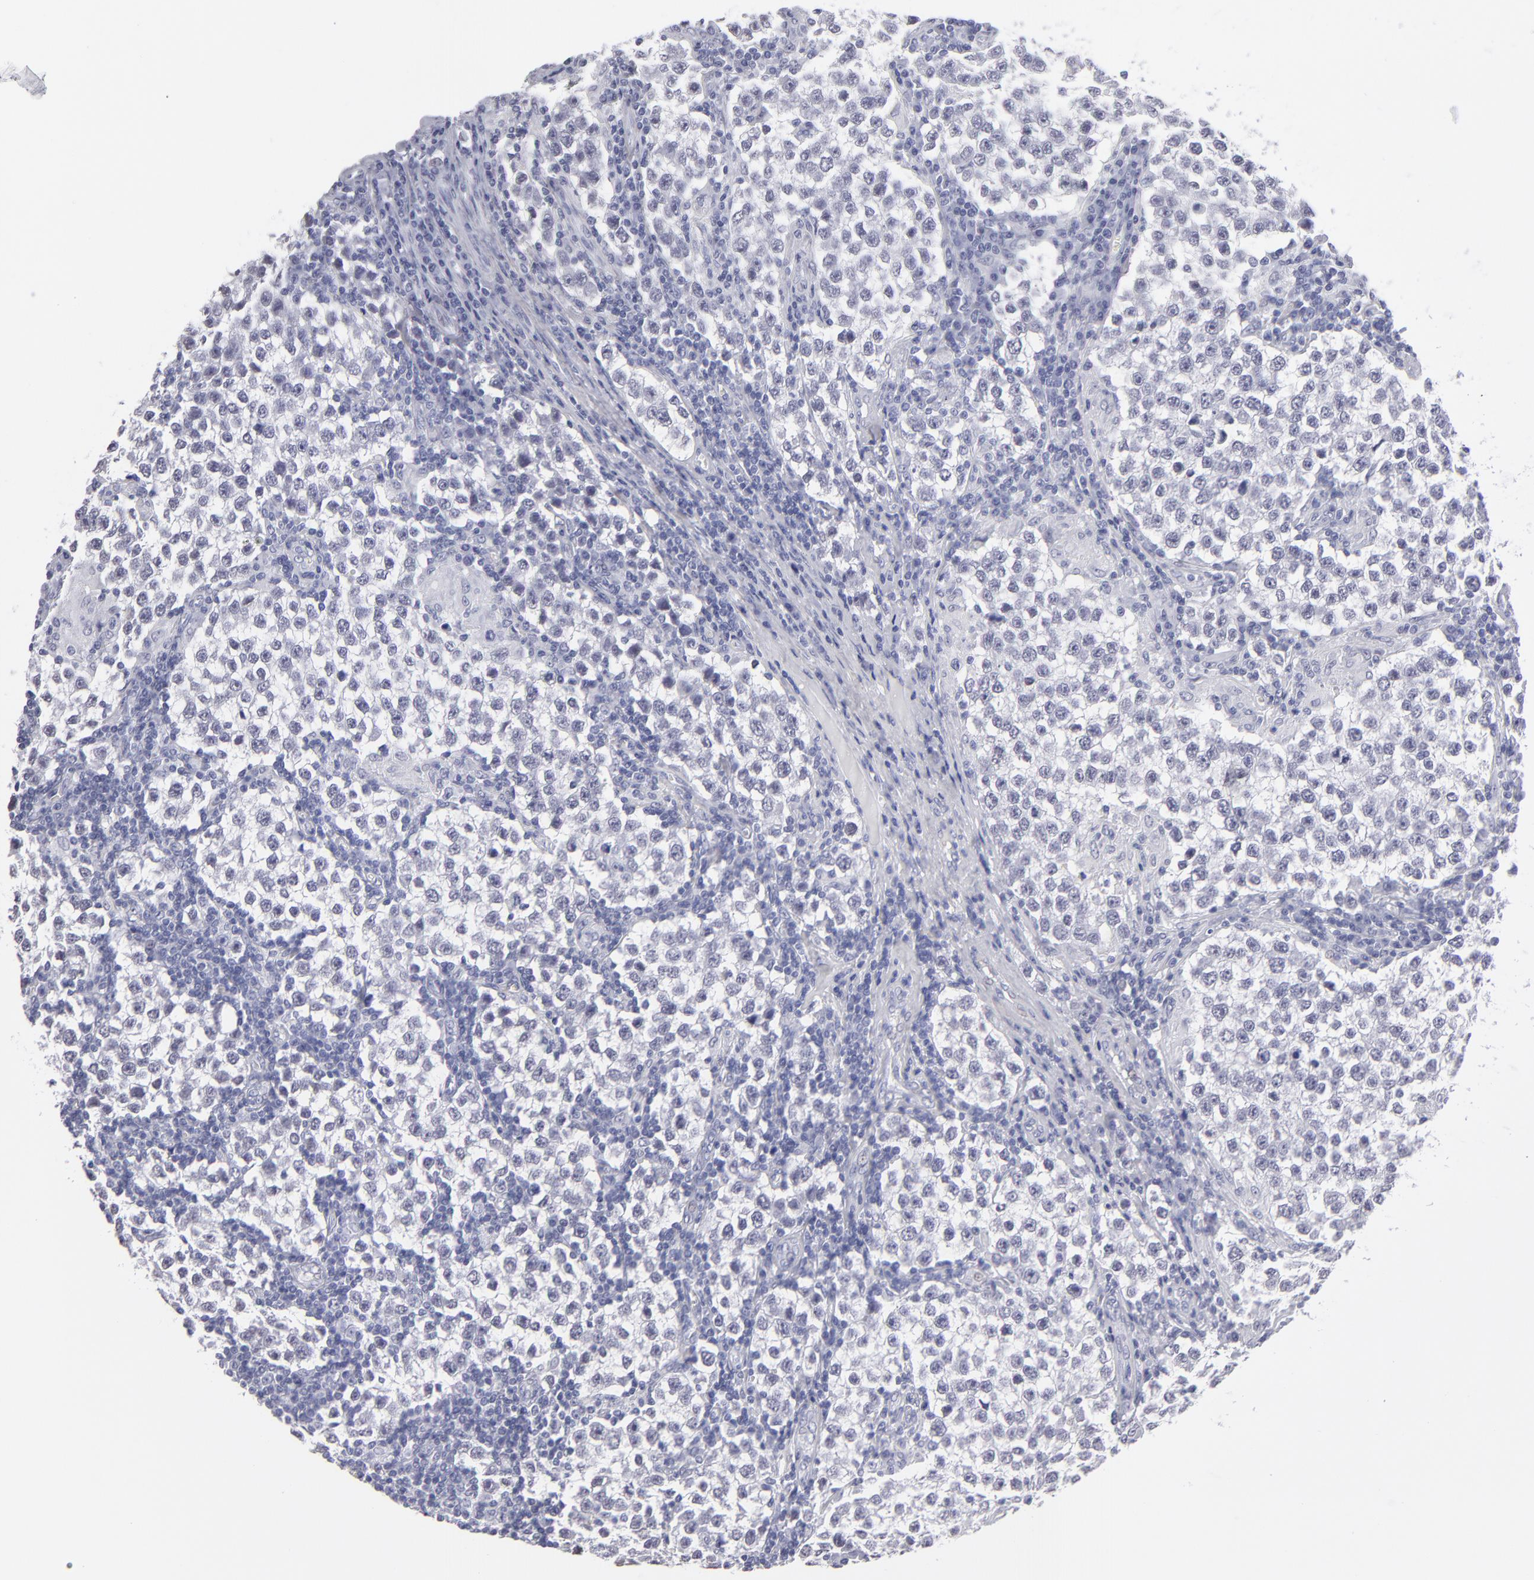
{"staining": {"intensity": "negative", "quantity": "none", "location": "none"}, "tissue": "testis cancer", "cell_type": "Tumor cells", "image_type": "cancer", "snomed": [{"axis": "morphology", "description": "Seminoma, NOS"}, {"axis": "topography", "description": "Testis"}], "caption": "Immunohistochemical staining of human testis cancer displays no significant staining in tumor cells.", "gene": "ALDOB", "patient": {"sex": "male", "age": 36}}